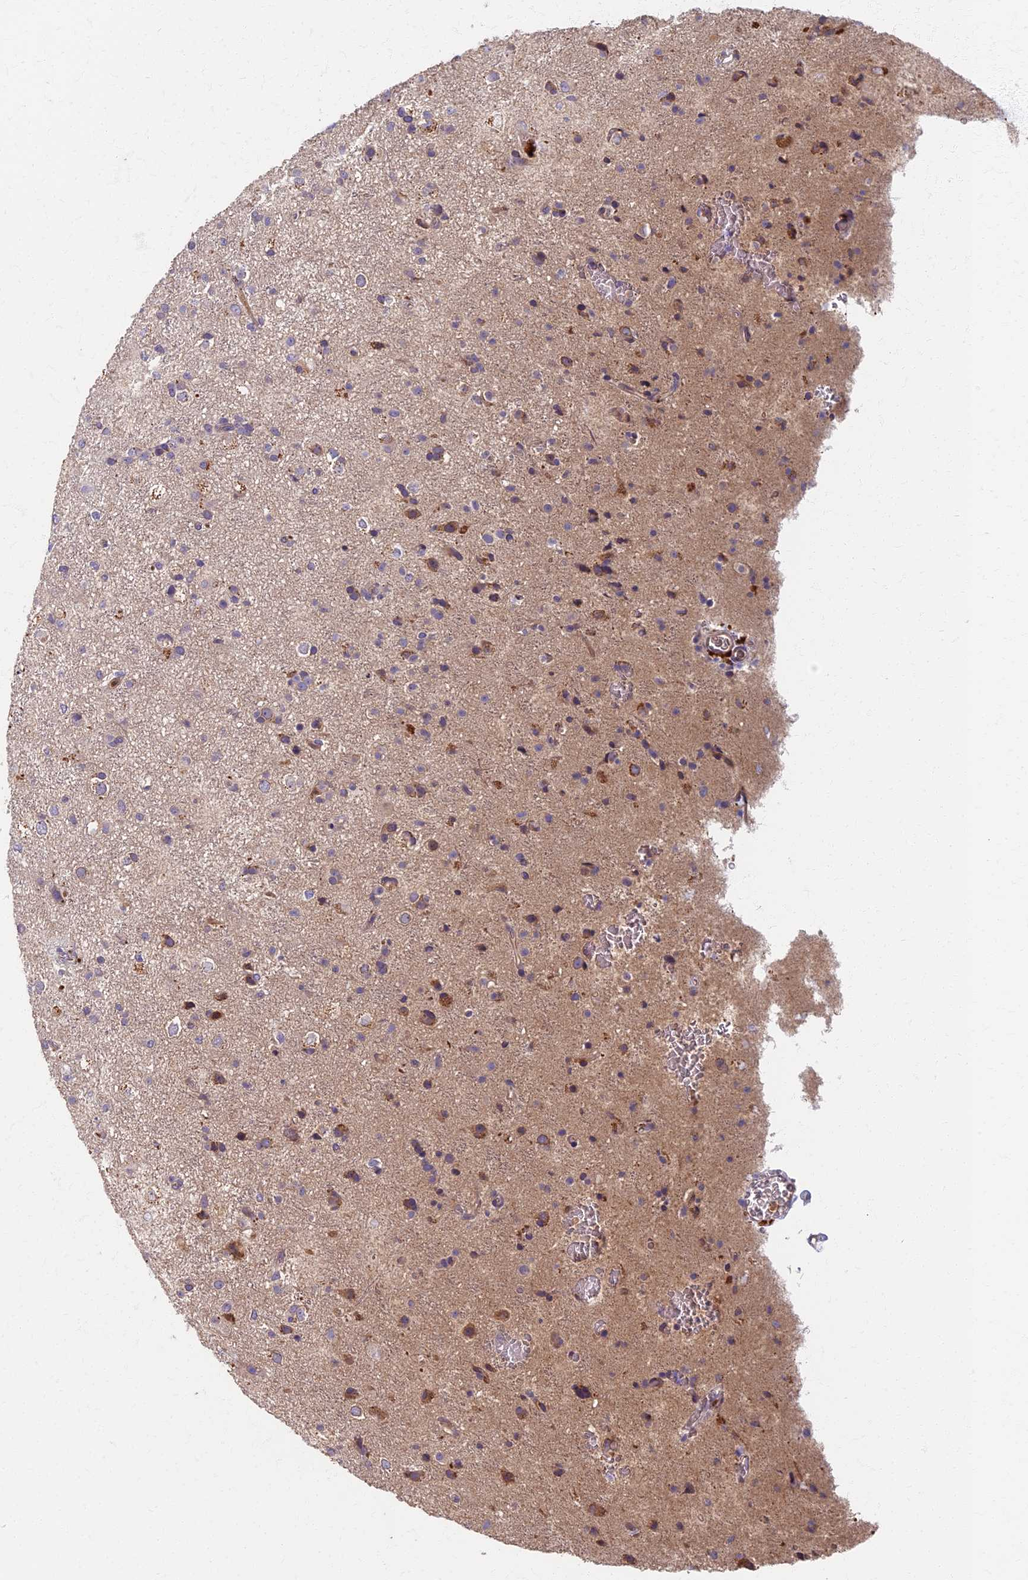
{"staining": {"intensity": "negative", "quantity": "none", "location": "none"}, "tissue": "glioma", "cell_type": "Tumor cells", "image_type": "cancer", "snomed": [{"axis": "morphology", "description": "Glioma, malignant, Low grade"}, {"axis": "topography", "description": "Brain"}], "caption": "Tumor cells show no significant positivity in glioma. (DAB immunohistochemistry visualized using brightfield microscopy, high magnification).", "gene": "AP4E1", "patient": {"sex": "male", "age": 65}}